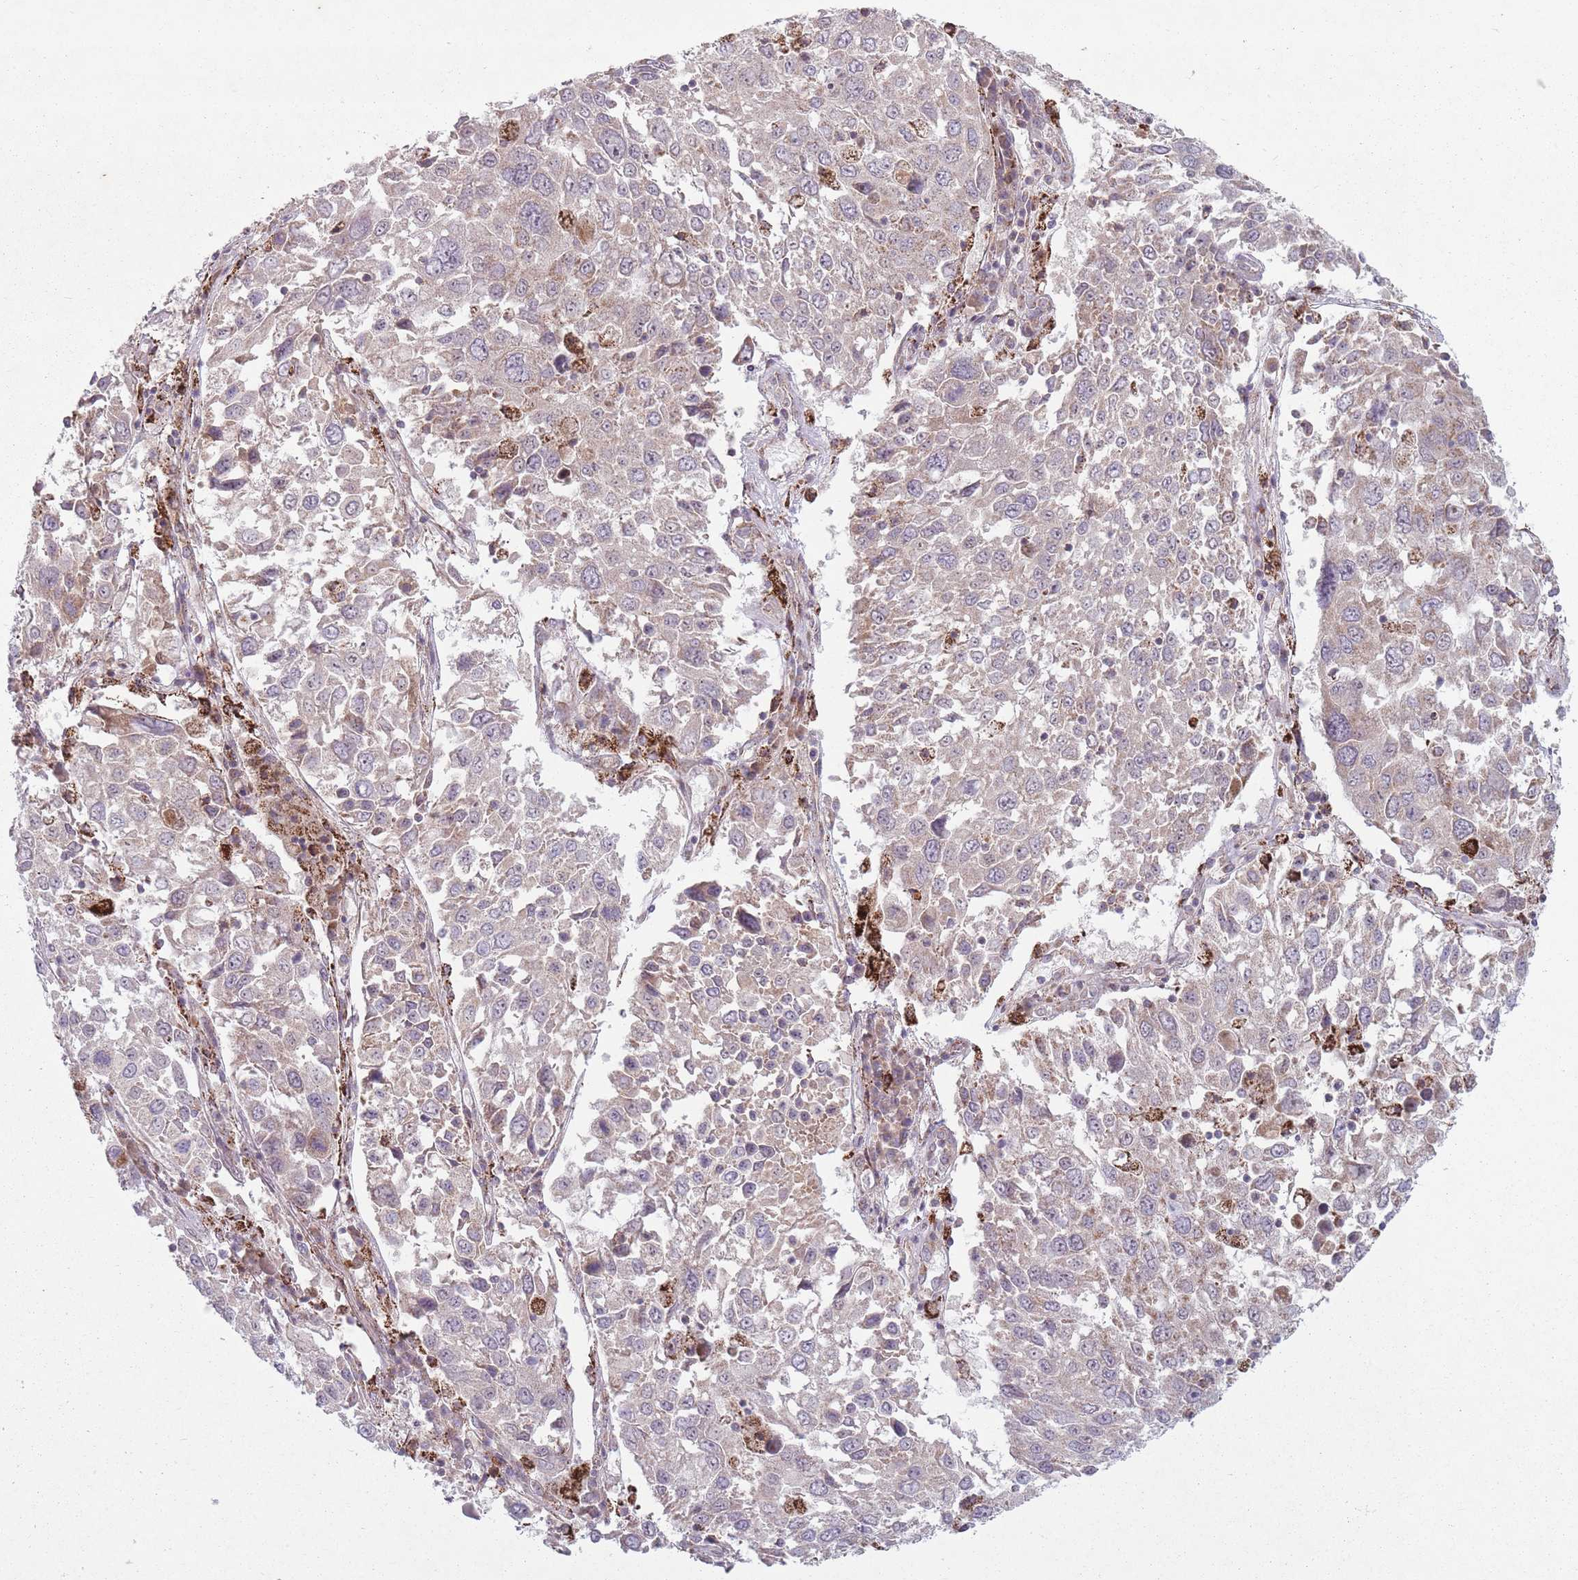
{"staining": {"intensity": "weak", "quantity": "<25%", "location": "cytoplasmic/membranous"}, "tissue": "lung cancer", "cell_type": "Tumor cells", "image_type": "cancer", "snomed": [{"axis": "morphology", "description": "Squamous cell carcinoma, NOS"}, {"axis": "topography", "description": "Lung"}], "caption": "Immunohistochemistry image of neoplastic tissue: lung squamous cell carcinoma stained with DAB (3,3'-diaminobenzidine) demonstrates no significant protein staining in tumor cells.", "gene": "OR10Q1", "patient": {"sex": "male", "age": 65}}